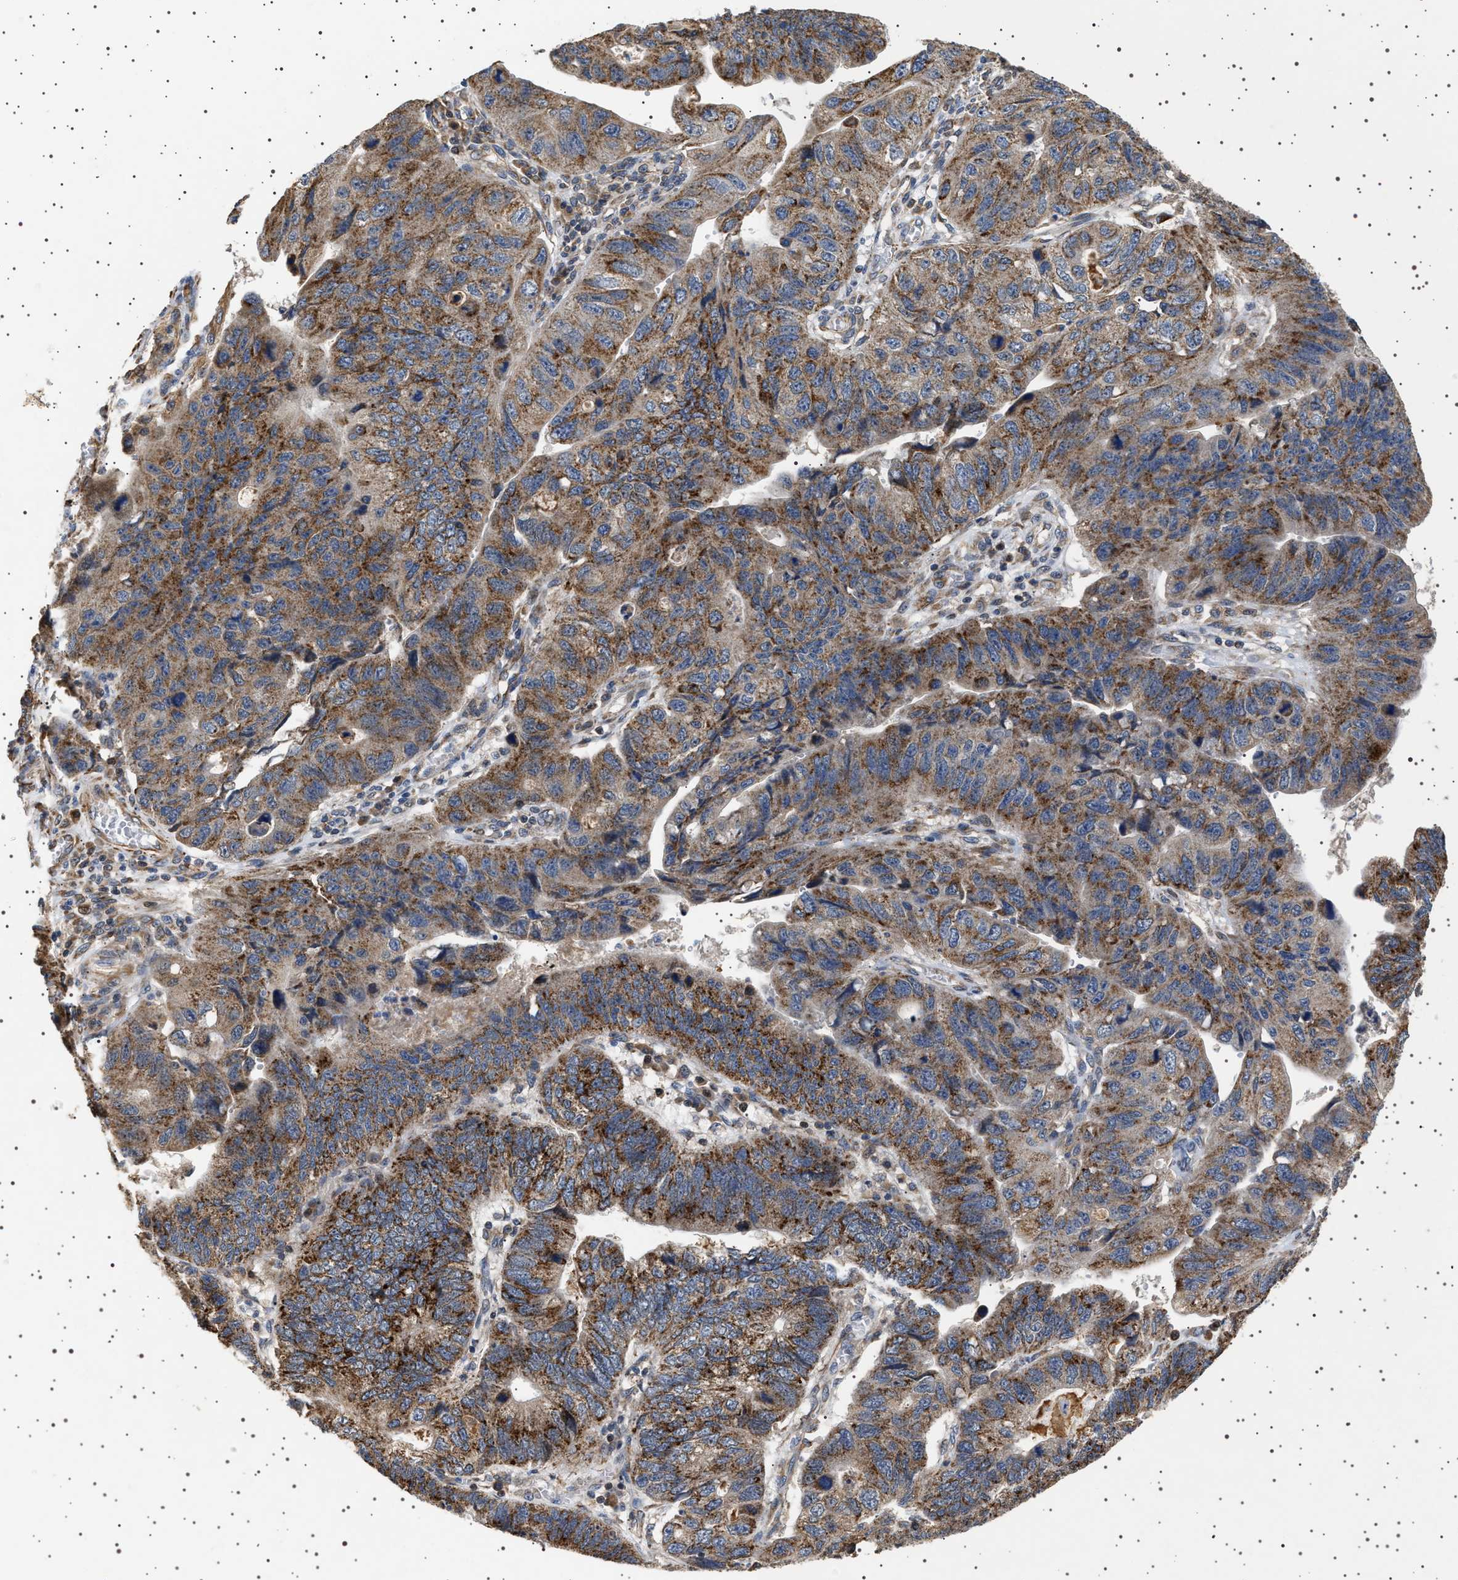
{"staining": {"intensity": "moderate", "quantity": ">75%", "location": "cytoplasmic/membranous"}, "tissue": "stomach cancer", "cell_type": "Tumor cells", "image_type": "cancer", "snomed": [{"axis": "morphology", "description": "Adenocarcinoma, NOS"}, {"axis": "topography", "description": "Stomach"}], "caption": "Immunohistochemical staining of human adenocarcinoma (stomach) demonstrates moderate cytoplasmic/membranous protein positivity in about >75% of tumor cells.", "gene": "TRUB2", "patient": {"sex": "male", "age": 59}}